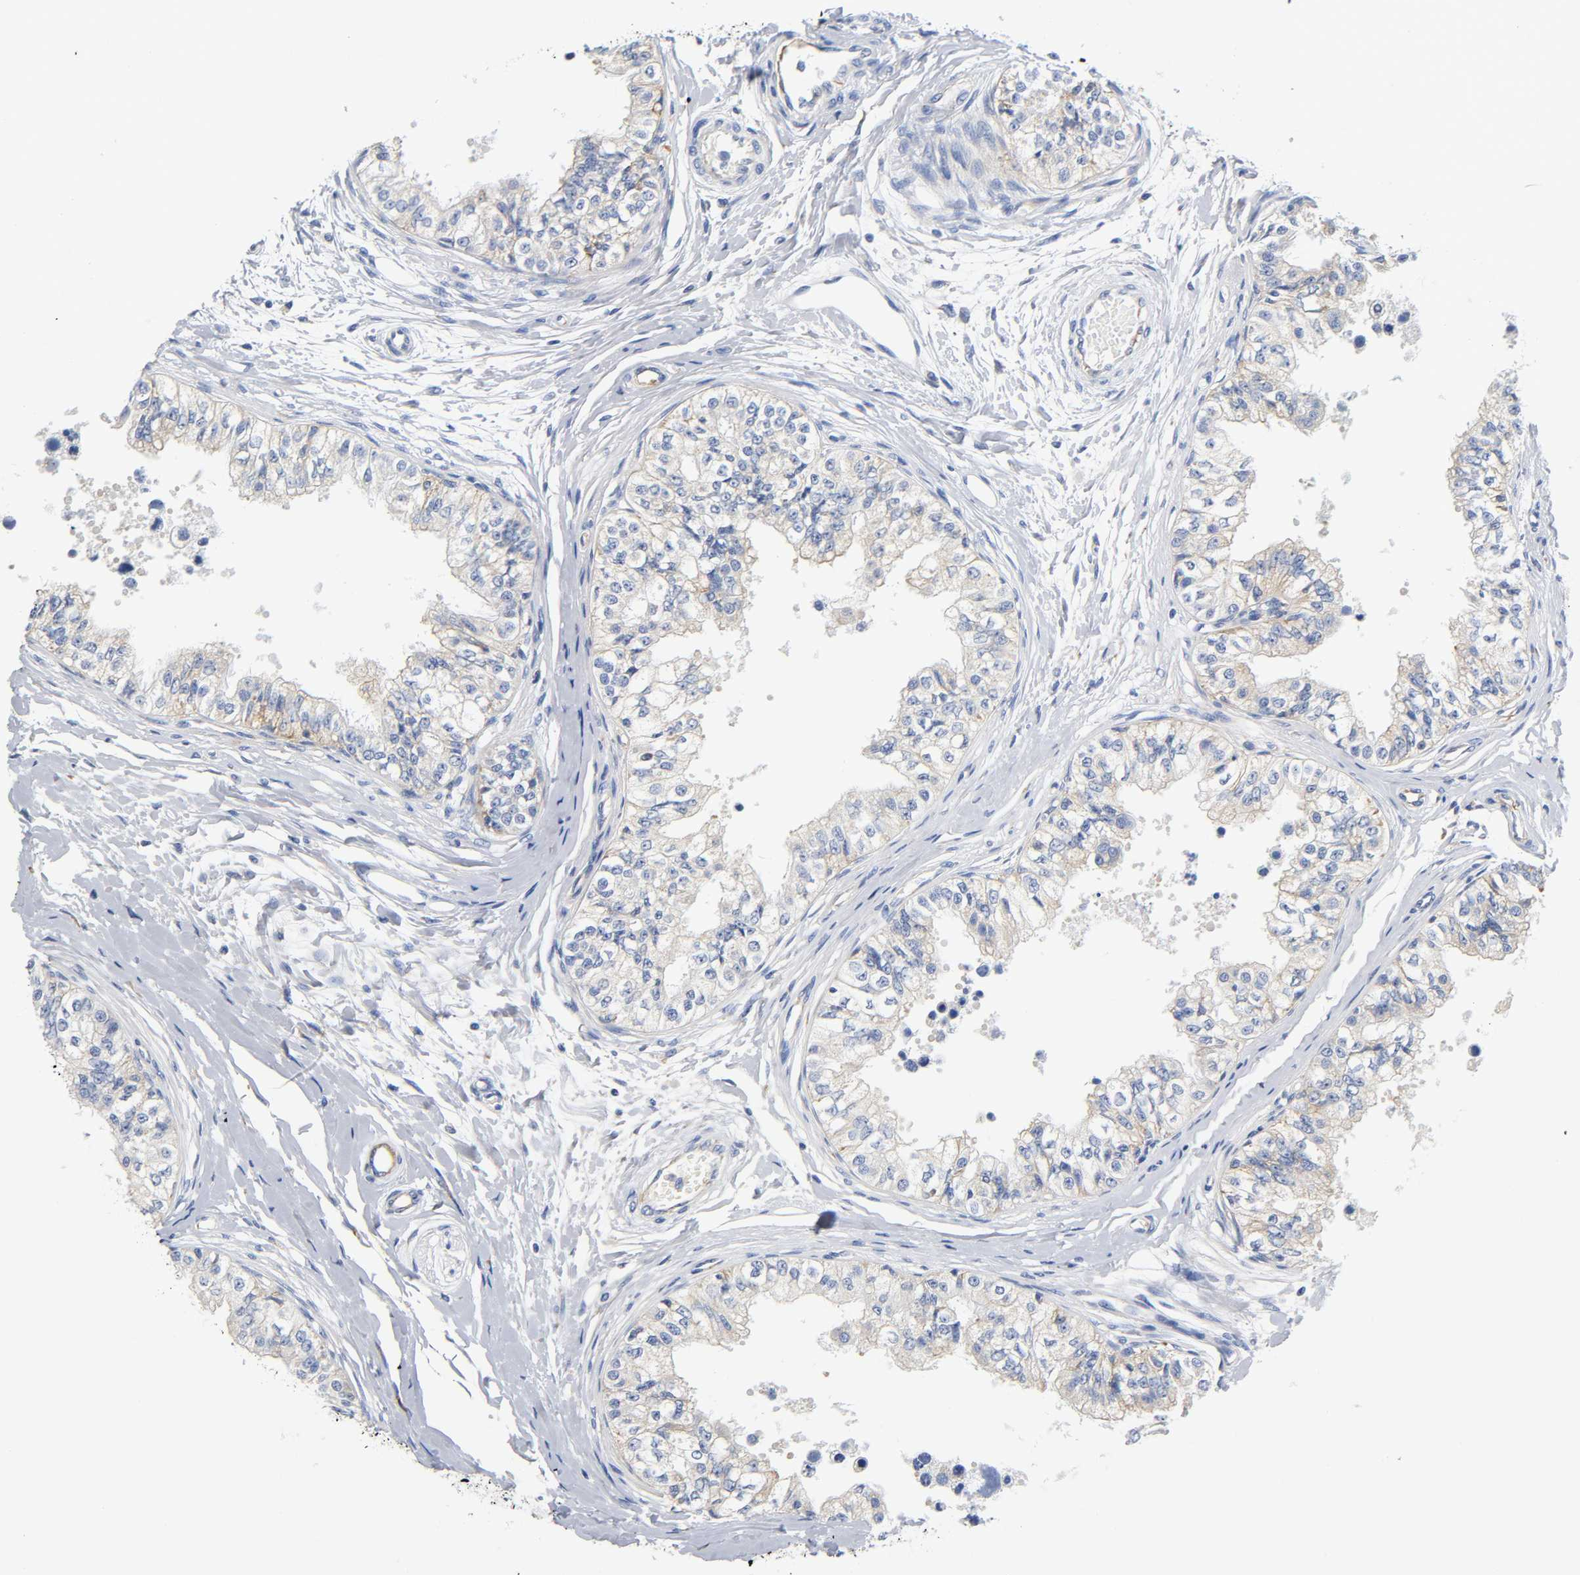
{"staining": {"intensity": "moderate", "quantity": ">75%", "location": "cytoplasmic/membranous"}, "tissue": "epididymis", "cell_type": "Glandular cells", "image_type": "normal", "snomed": [{"axis": "morphology", "description": "Normal tissue, NOS"}, {"axis": "morphology", "description": "Adenocarcinoma, metastatic, NOS"}, {"axis": "topography", "description": "Testis"}, {"axis": "topography", "description": "Epididymis"}], "caption": "DAB immunohistochemical staining of unremarkable epididymis exhibits moderate cytoplasmic/membranous protein expression in approximately >75% of glandular cells. (DAB (3,3'-diaminobenzidine) = brown stain, brightfield microscopy at high magnification).", "gene": "REL", "patient": {"sex": "male", "age": 26}}